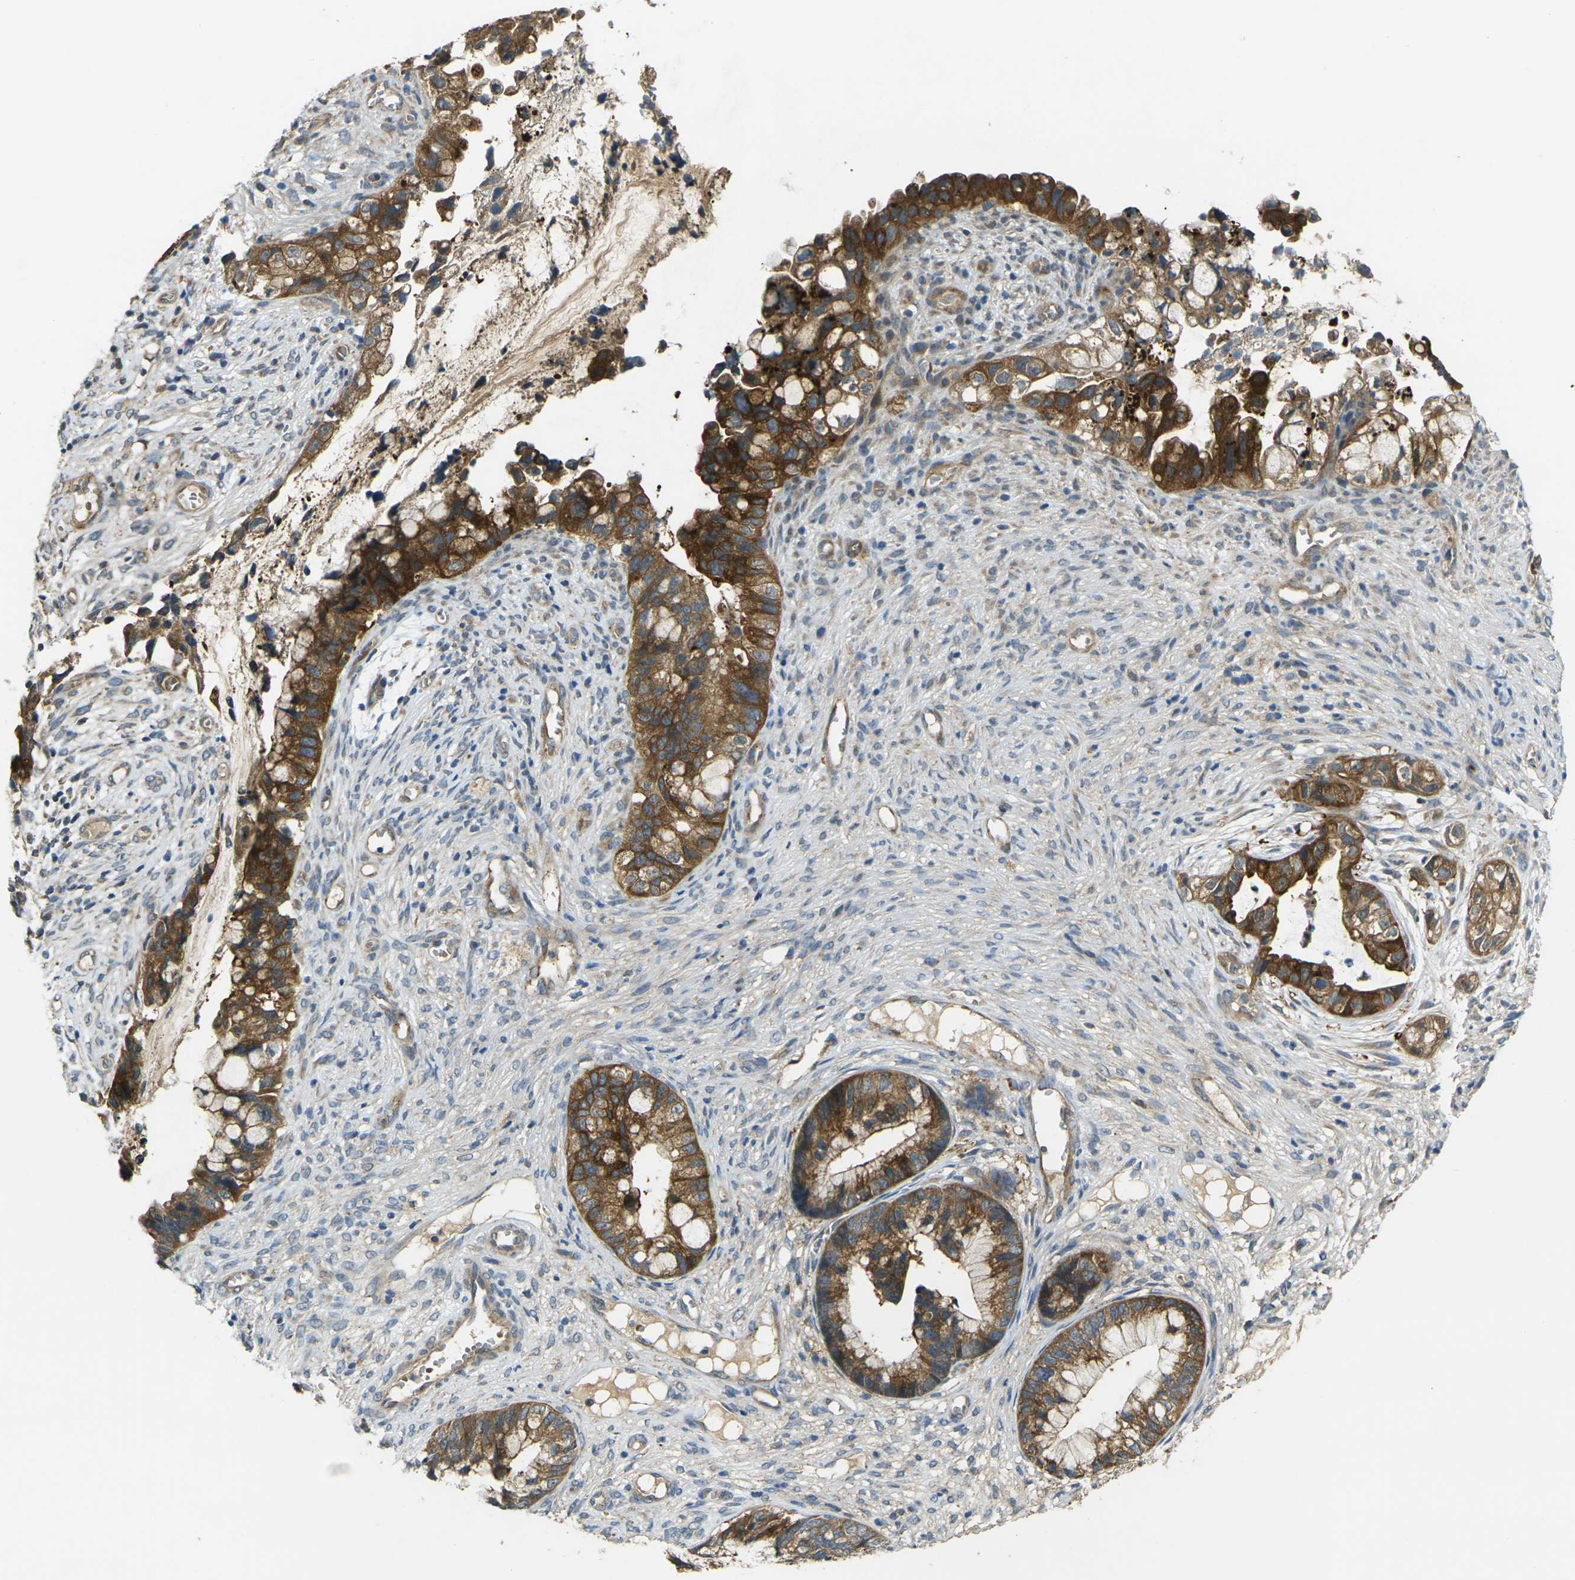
{"staining": {"intensity": "moderate", "quantity": ">75%", "location": "cytoplasmic/membranous"}, "tissue": "cervical cancer", "cell_type": "Tumor cells", "image_type": "cancer", "snomed": [{"axis": "morphology", "description": "Adenocarcinoma, NOS"}, {"axis": "topography", "description": "Cervix"}], "caption": "Moderate cytoplasmic/membranous expression is present in approximately >75% of tumor cells in cervical adenocarcinoma.", "gene": "GNA12", "patient": {"sex": "female", "age": 44}}